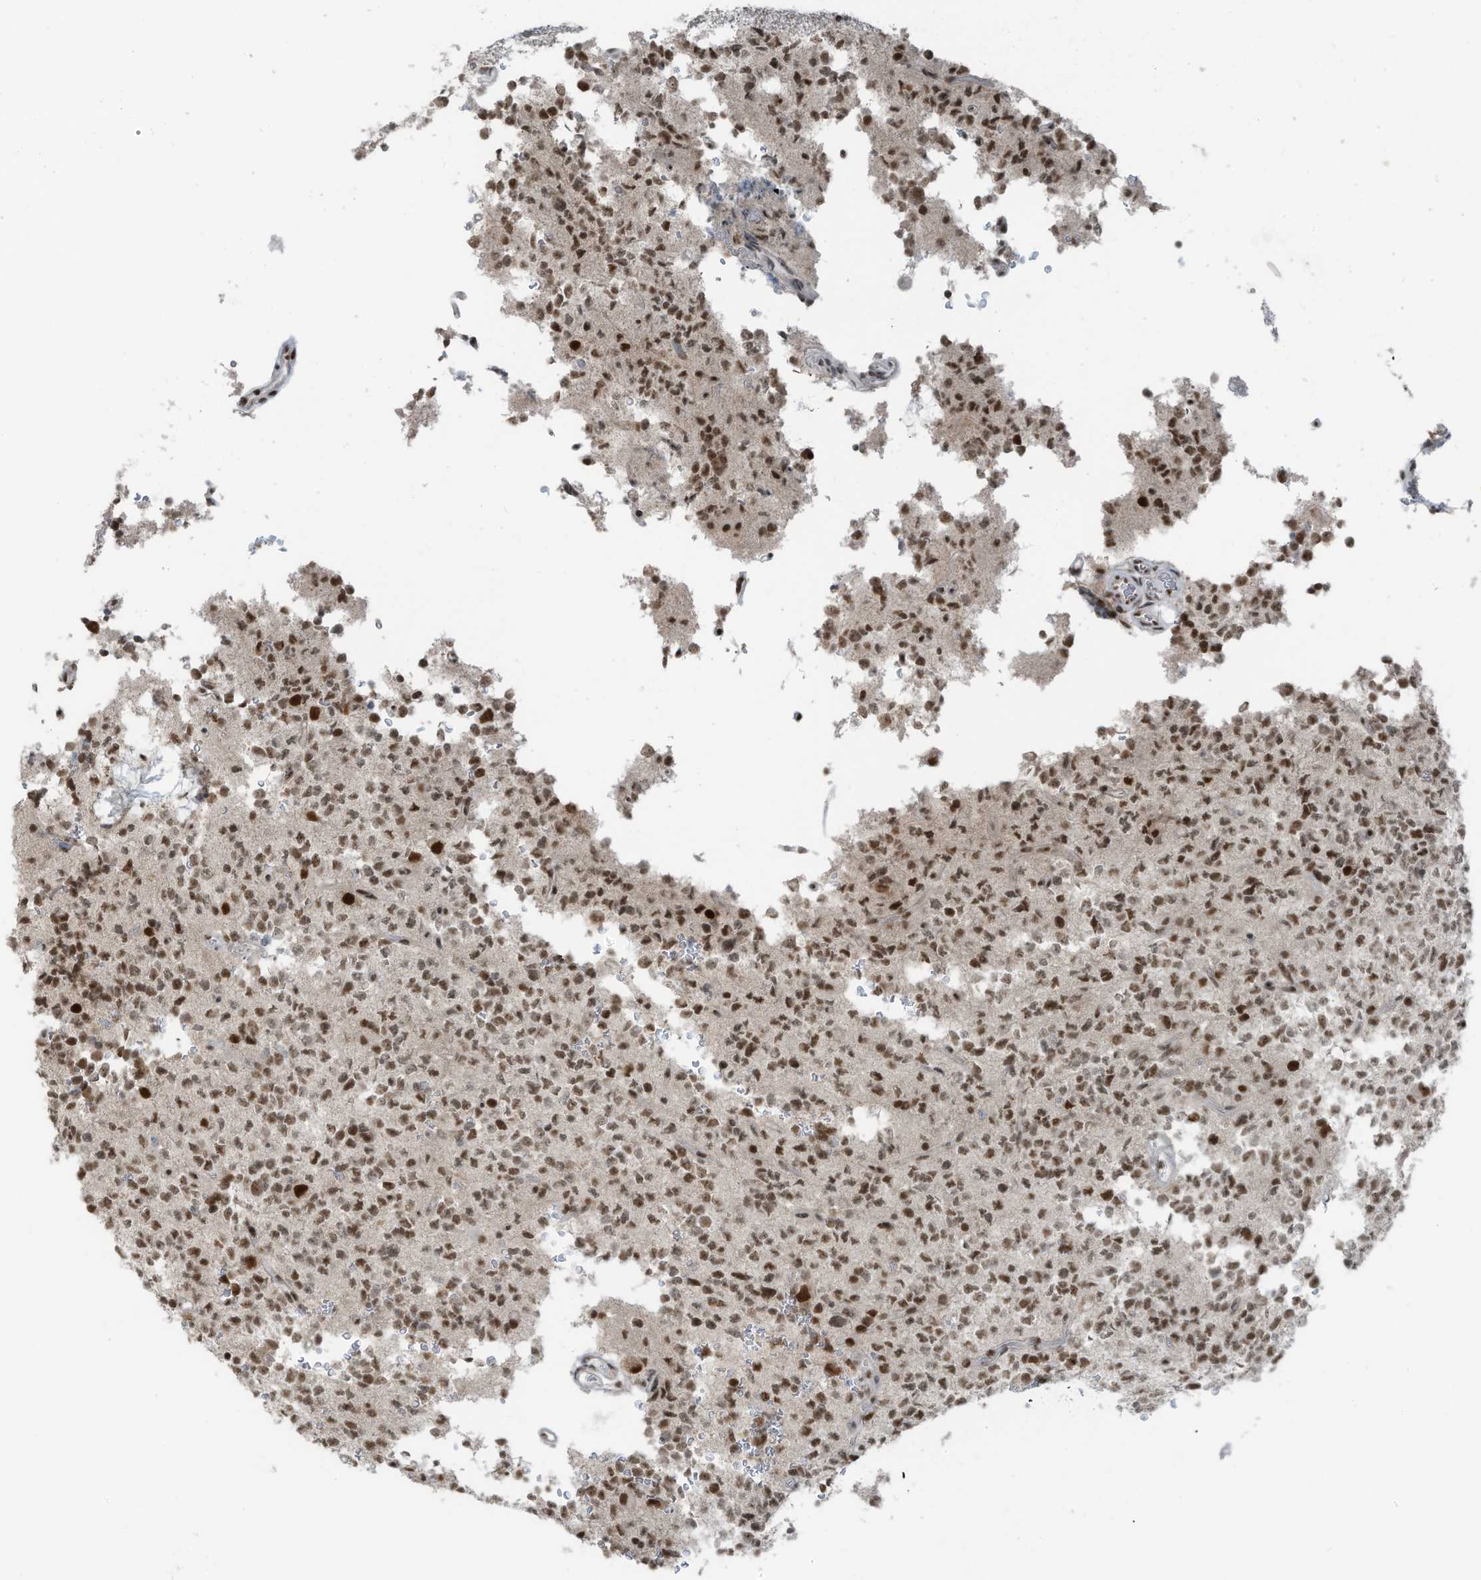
{"staining": {"intensity": "moderate", "quantity": ">75%", "location": "nuclear"}, "tissue": "glioma", "cell_type": "Tumor cells", "image_type": "cancer", "snomed": [{"axis": "morphology", "description": "Glioma, malignant, High grade"}, {"axis": "topography", "description": "Brain"}], "caption": "Protein staining of malignant high-grade glioma tissue displays moderate nuclear expression in approximately >75% of tumor cells.", "gene": "WRNIP1", "patient": {"sex": "female", "age": 62}}